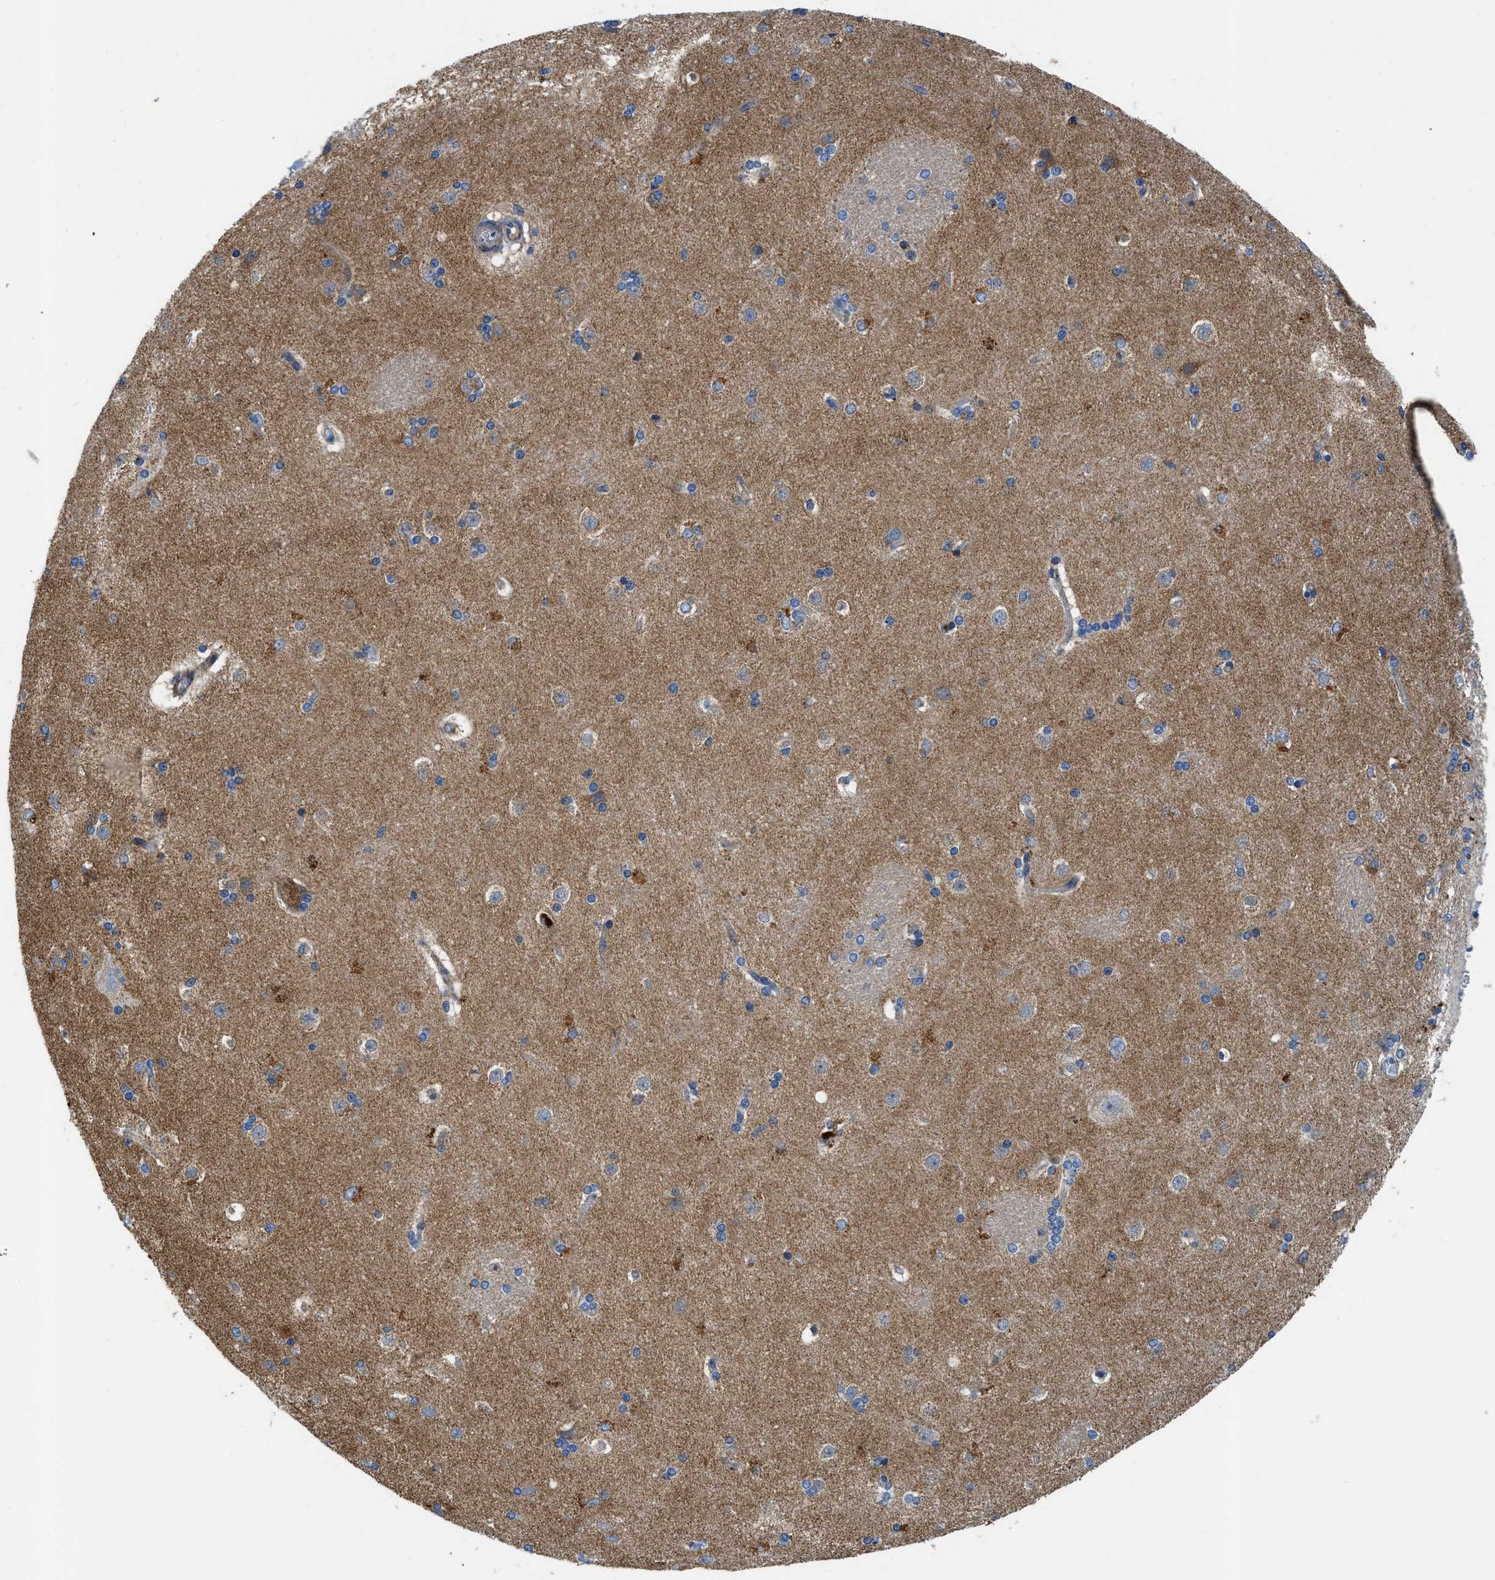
{"staining": {"intensity": "weak", "quantity": "<25%", "location": "cytoplasmic/membranous"}, "tissue": "caudate", "cell_type": "Glial cells", "image_type": "normal", "snomed": [{"axis": "morphology", "description": "Normal tissue, NOS"}, {"axis": "topography", "description": "Lateral ventricle wall"}], "caption": "There is no significant expression in glial cells of caudate. (DAB IHC with hematoxylin counter stain).", "gene": "ZNF831", "patient": {"sex": "female", "age": 19}}